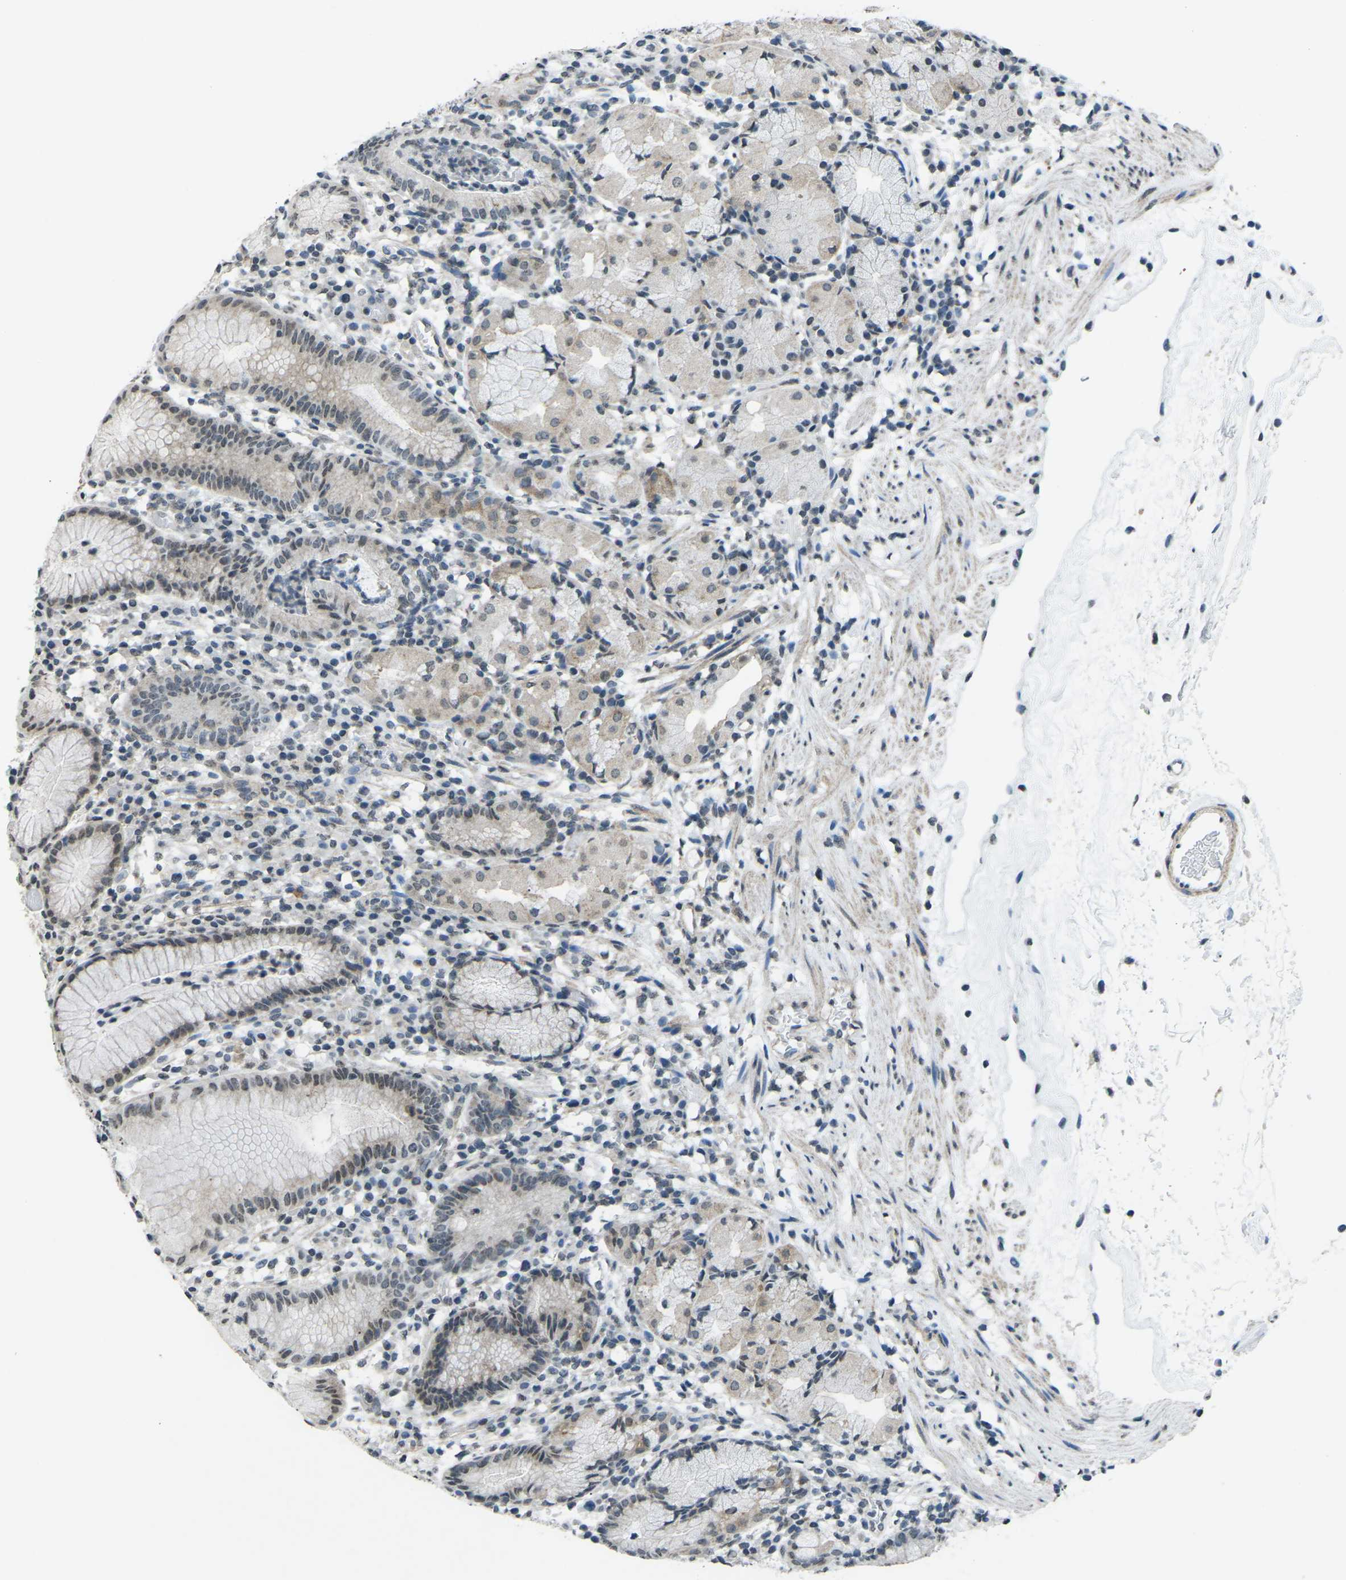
{"staining": {"intensity": "weak", "quantity": "<25%", "location": "cytoplasmic/membranous"}, "tissue": "stomach", "cell_type": "Glandular cells", "image_type": "normal", "snomed": [{"axis": "morphology", "description": "Normal tissue, NOS"}, {"axis": "topography", "description": "Stomach"}, {"axis": "topography", "description": "Stomach, lower"}], "caption": "A histopathology image of stomach stained for a protein shows no brown staining in glandular cells.", "gene": "TFR2", "patient": {"sex": "female", "age": 75}}